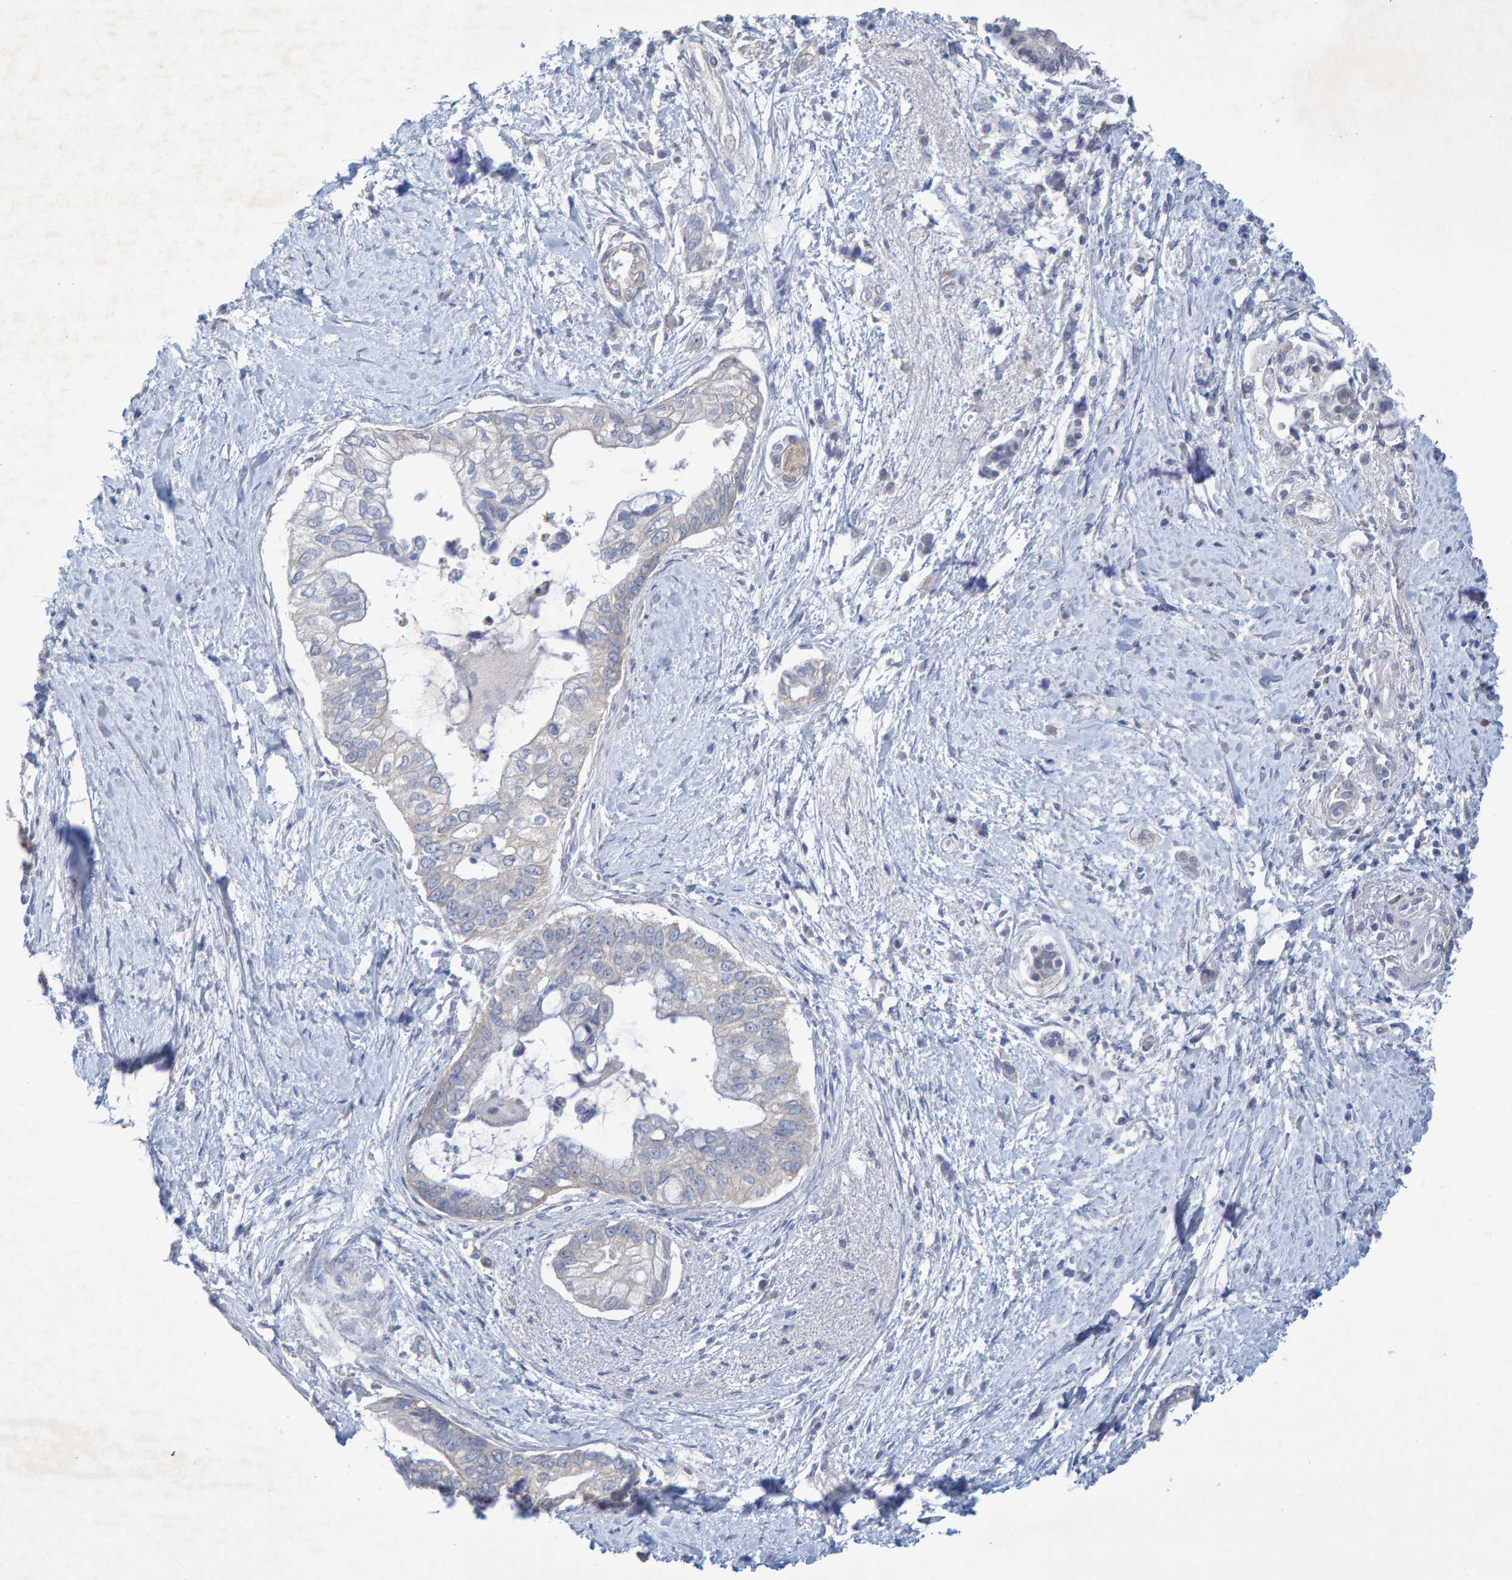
{"staining": {"intensity": "negative", "quantity": "none", "location": "none"}, "tissue": "pancreatic cancer", "cell_type": "Tumor cells", "image_type": "cancer", "snomed": [{"axis": "morphology", "description": "Adenocarcinoma, NOS"}, {"axis": "topography", "description": "Pancreas"}], "caption": "A histopathology image of human pancreatic cancer (adenocarcinoma) is negative for staining in tumor cells.", "gene": "CTH", "patient": {"sex": "male", "age": 59}}